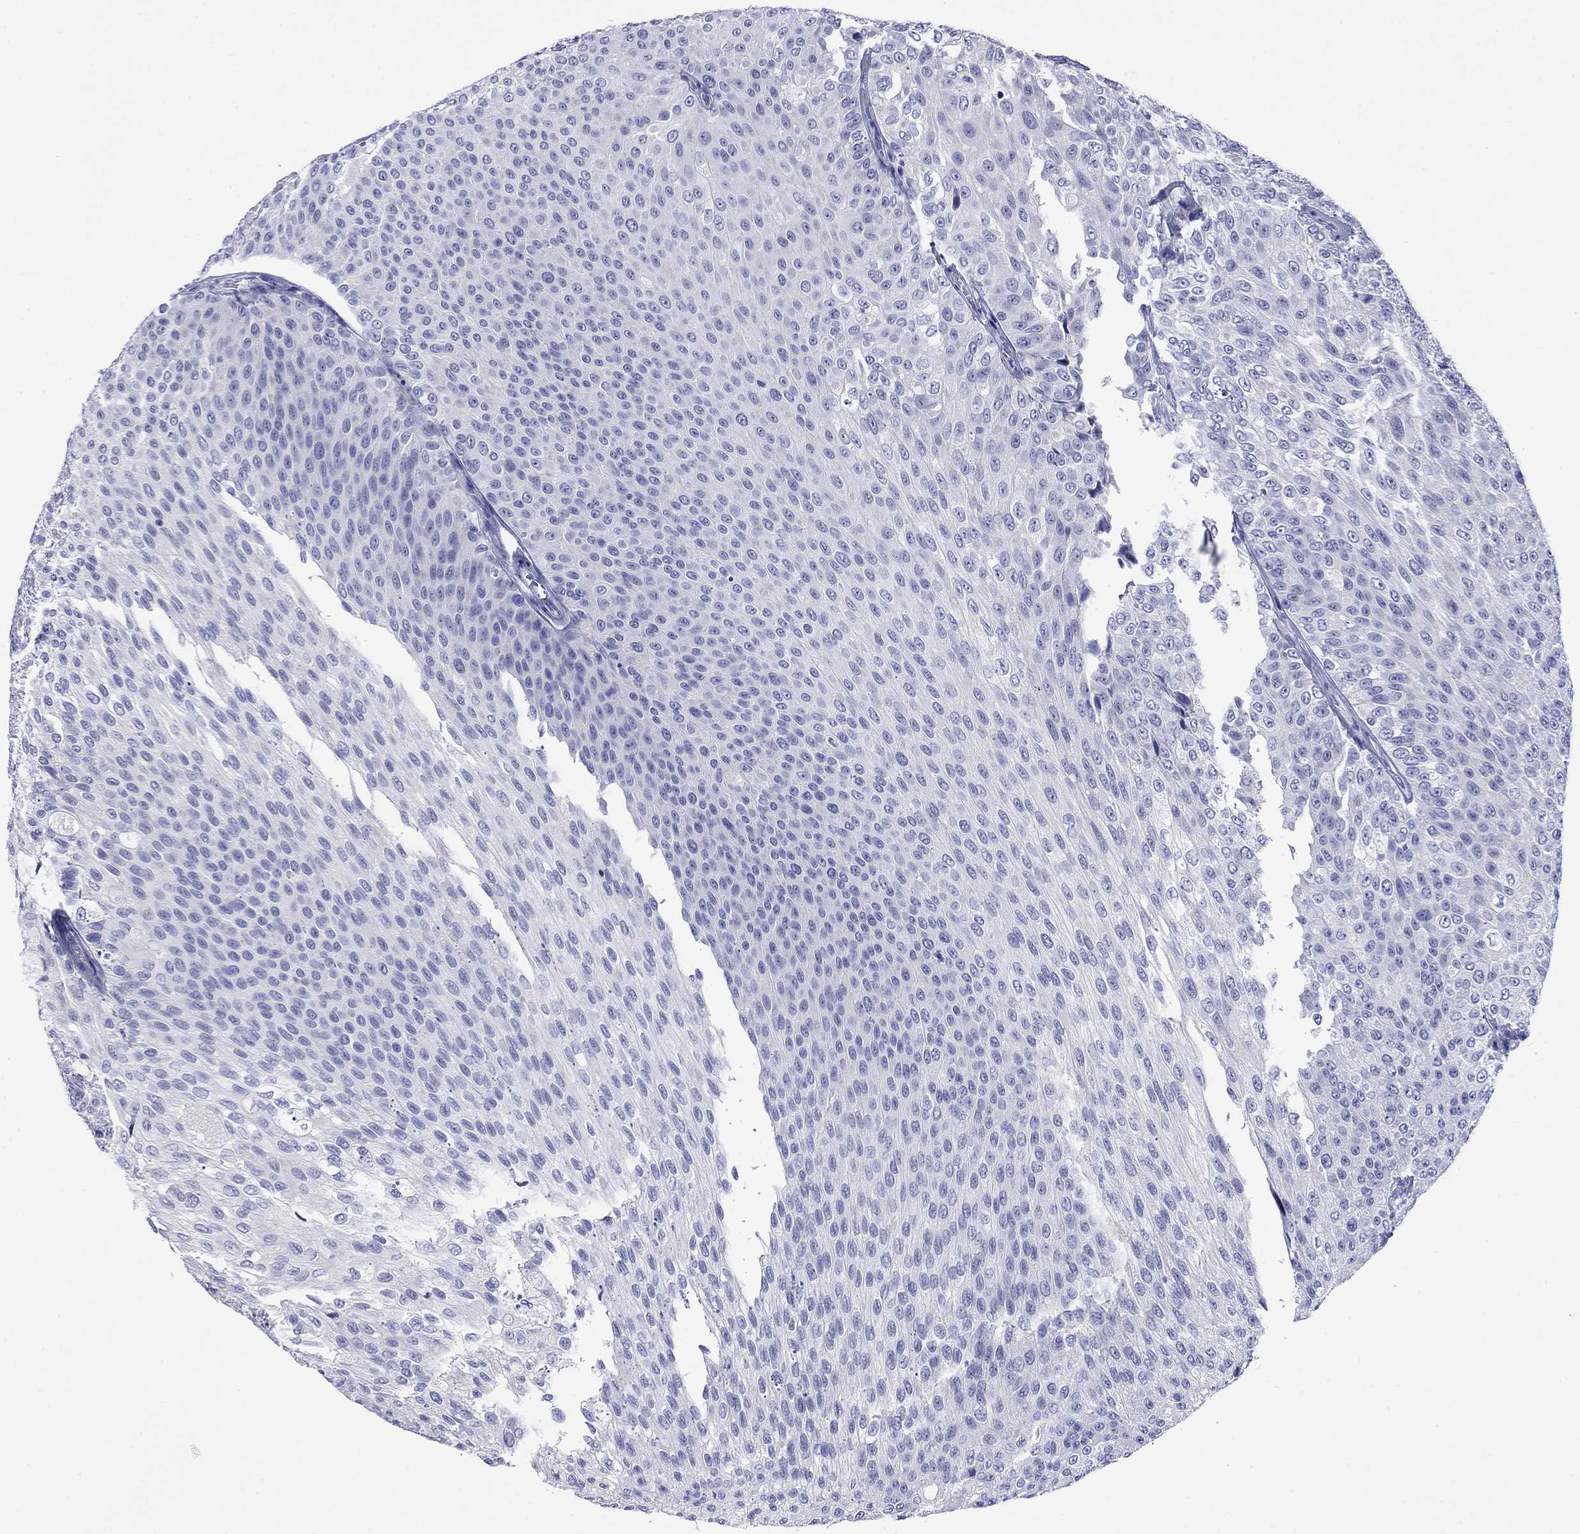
{"staining": {"intensity": "negative", "quantity": "none", "location": "none"}, "tissue": "urothelial cancer", "cell_type": "Tumor cells", "image_type": "cancer", "snomed": [{"axis": "morphology", "description": "Urothelial carcinoma, Low grade"}, {"axis": "topography", "description": "Ureter, NOS"}, {"axis": "topography", "description": "Urinary bladder"}], "caption": "DAB (3,3'-diaminobenzidine) immunohistochemical staining of human urothelial carcinoma (low-grade) demonstrates no significant staining in tumor cells. (DAB immunohistochemistry, high magnification).", "gene": "FIGLA", "patient": {"sex": "male", "age": 78}}